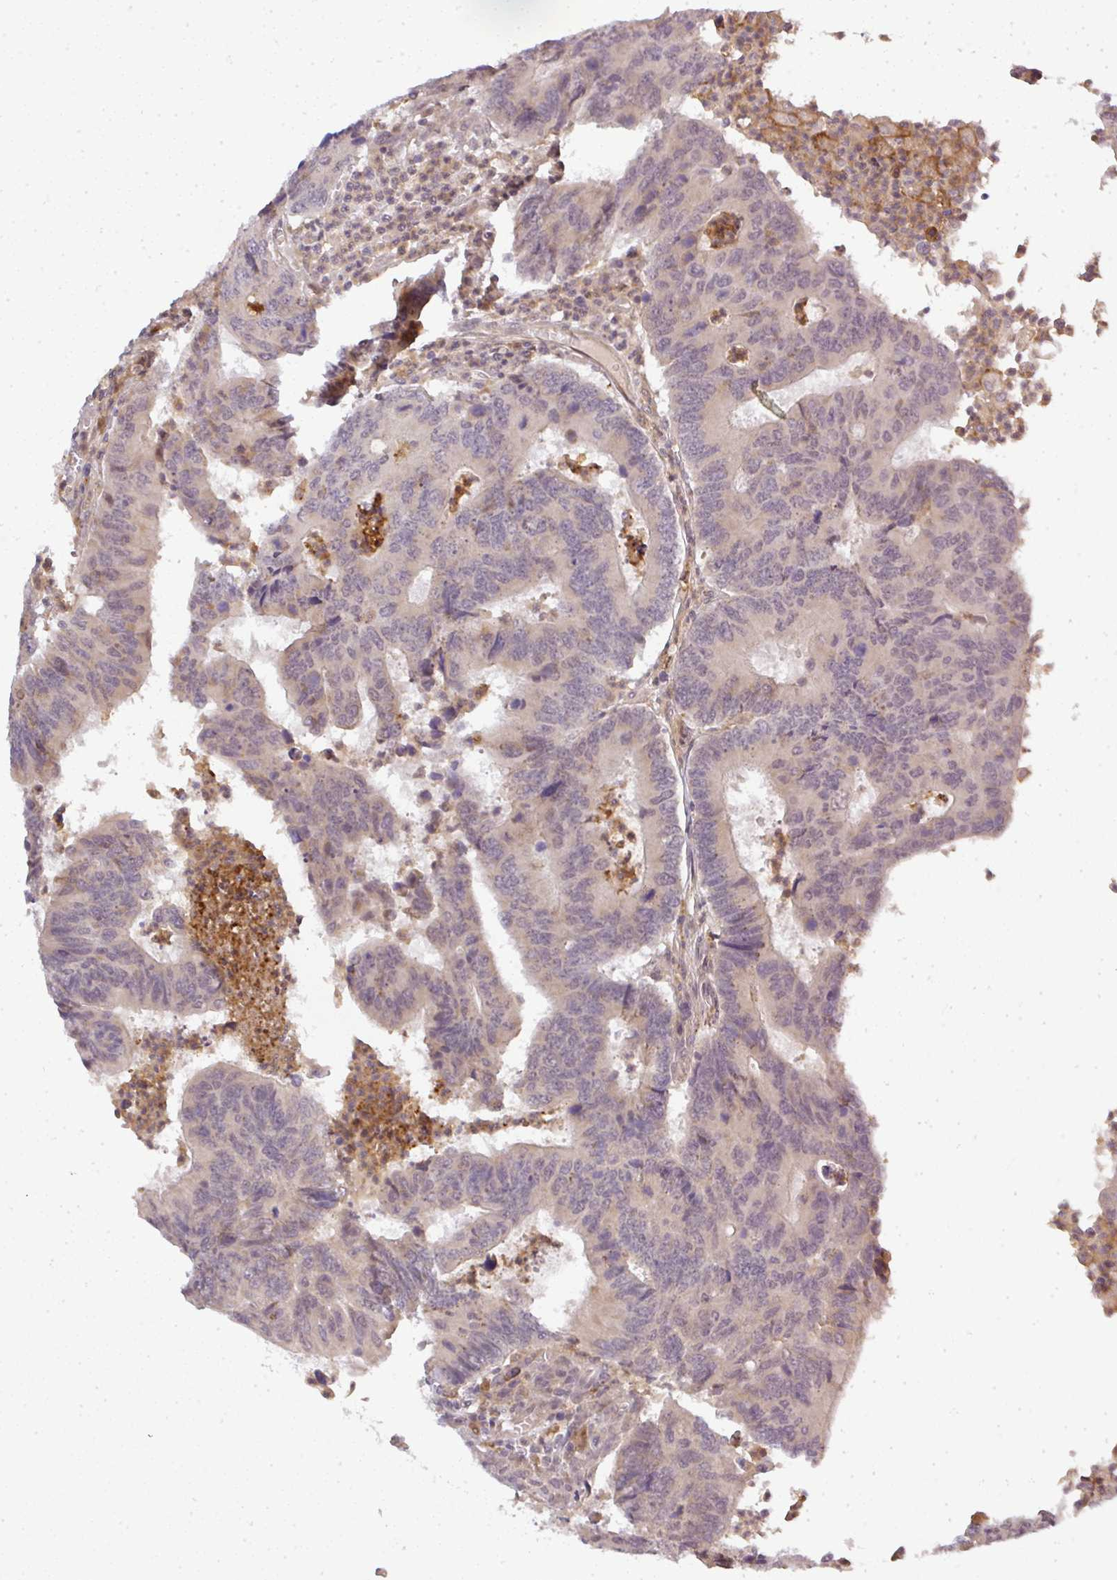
{"staining": {"intensity": "weak", "quantity": "25%-75%", "location": "cytoplasmic/membranous"}, "tissue": "colorectal cancer", "cell_type": "Tumor cells", "image_type": "cancer", "snomed": [{"axis": "morphology", "description": "Adenocarcinoma, NOS"}, {"axis": "topography", "description": "Colon"}], "caption": "High-power microscopy captured an IHC micrograph of colorectal adenocarcinoma, revealing weak cytoplasmic/membranous expression in approximately 25%-75% of tumor cells.", "gene": "FAM153A", "patient": {"sex": "female", "age": 67}}